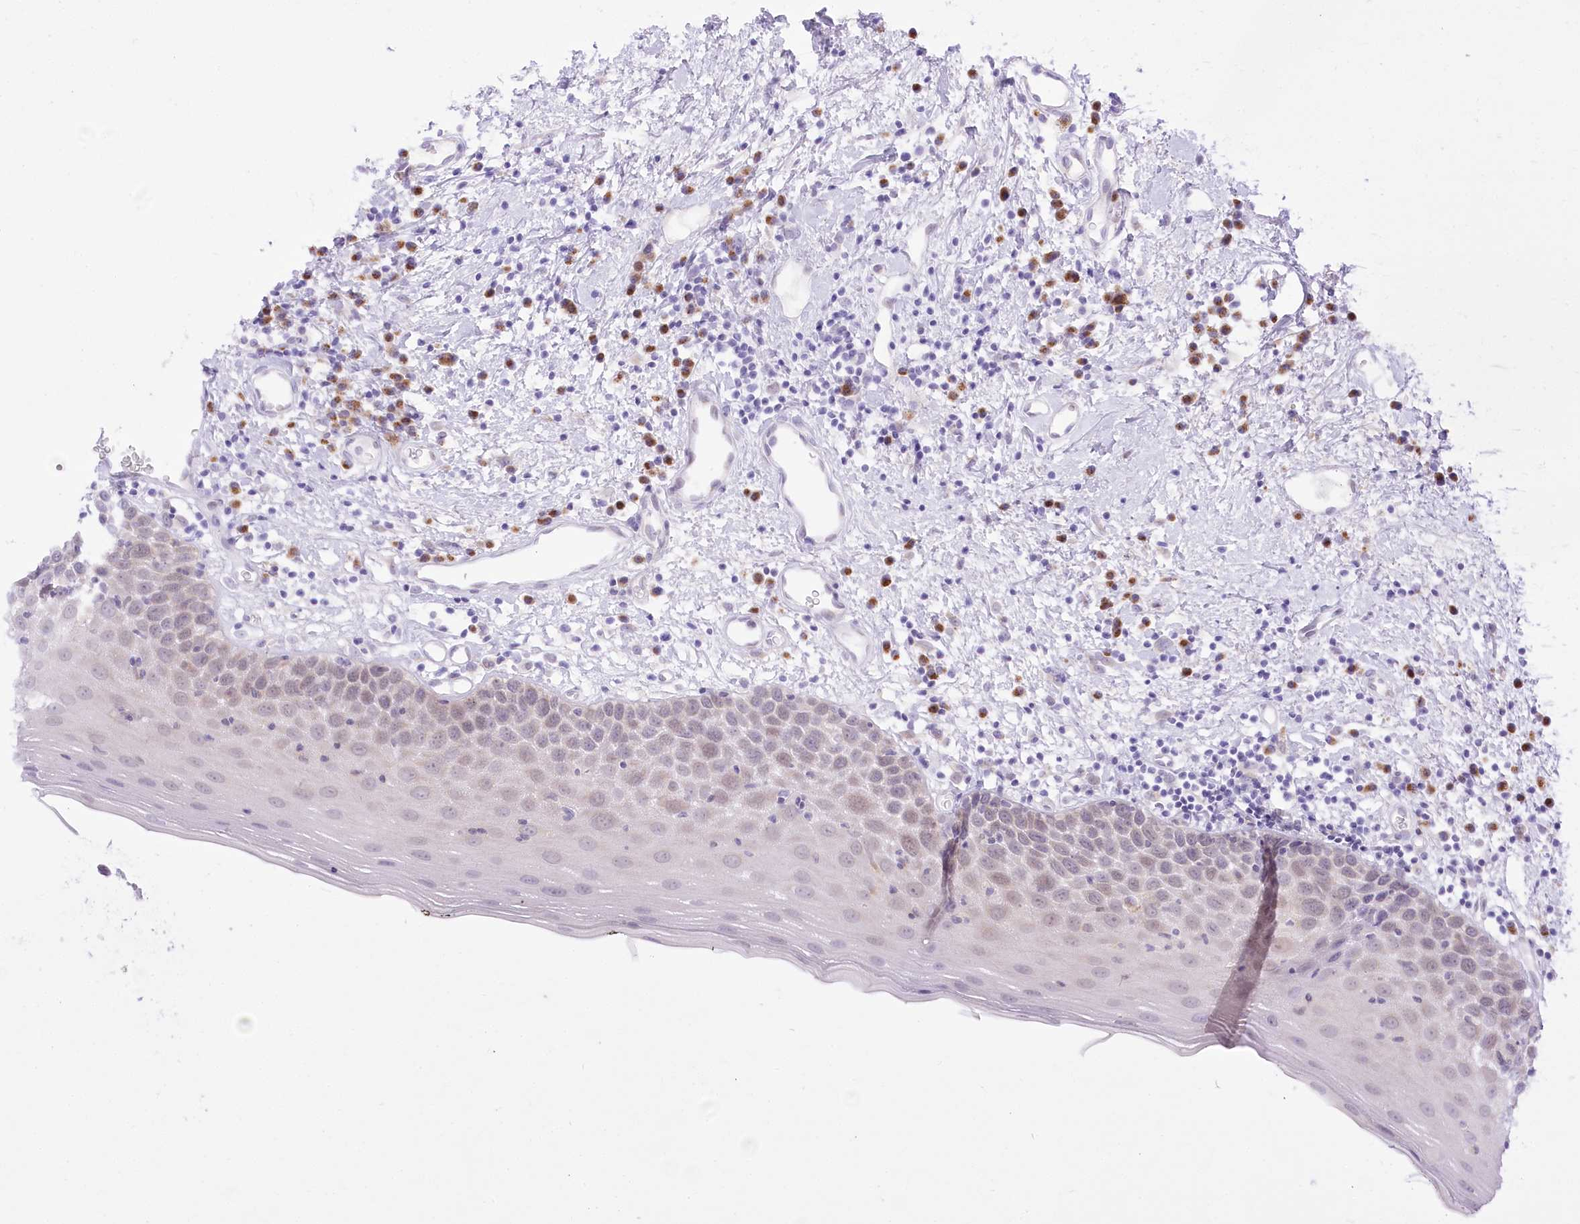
{"staining": {"intensity": "negative", "quantity": "none", "location": "none"}, "tissue": "oral mucosa", "cell_type": "Squamous epithelial cells", "image_type": "normal", "snomed": [{"axis": "morphology", "description": "Normal tissue, NOS"}, {"axis": "topography", "description": "Oral tissue"}], "caption": "Squamous epithelial cells show no significant protein positivity in unremarkable oral mucosa. (Stains: DAB immunohistochemistry (IHC) with hematoxylin counter stain, Microscopy: brightfield microscopy at high magnification).", "gene": "BEND7", "patient": {"sex": "male", "age": 74}}